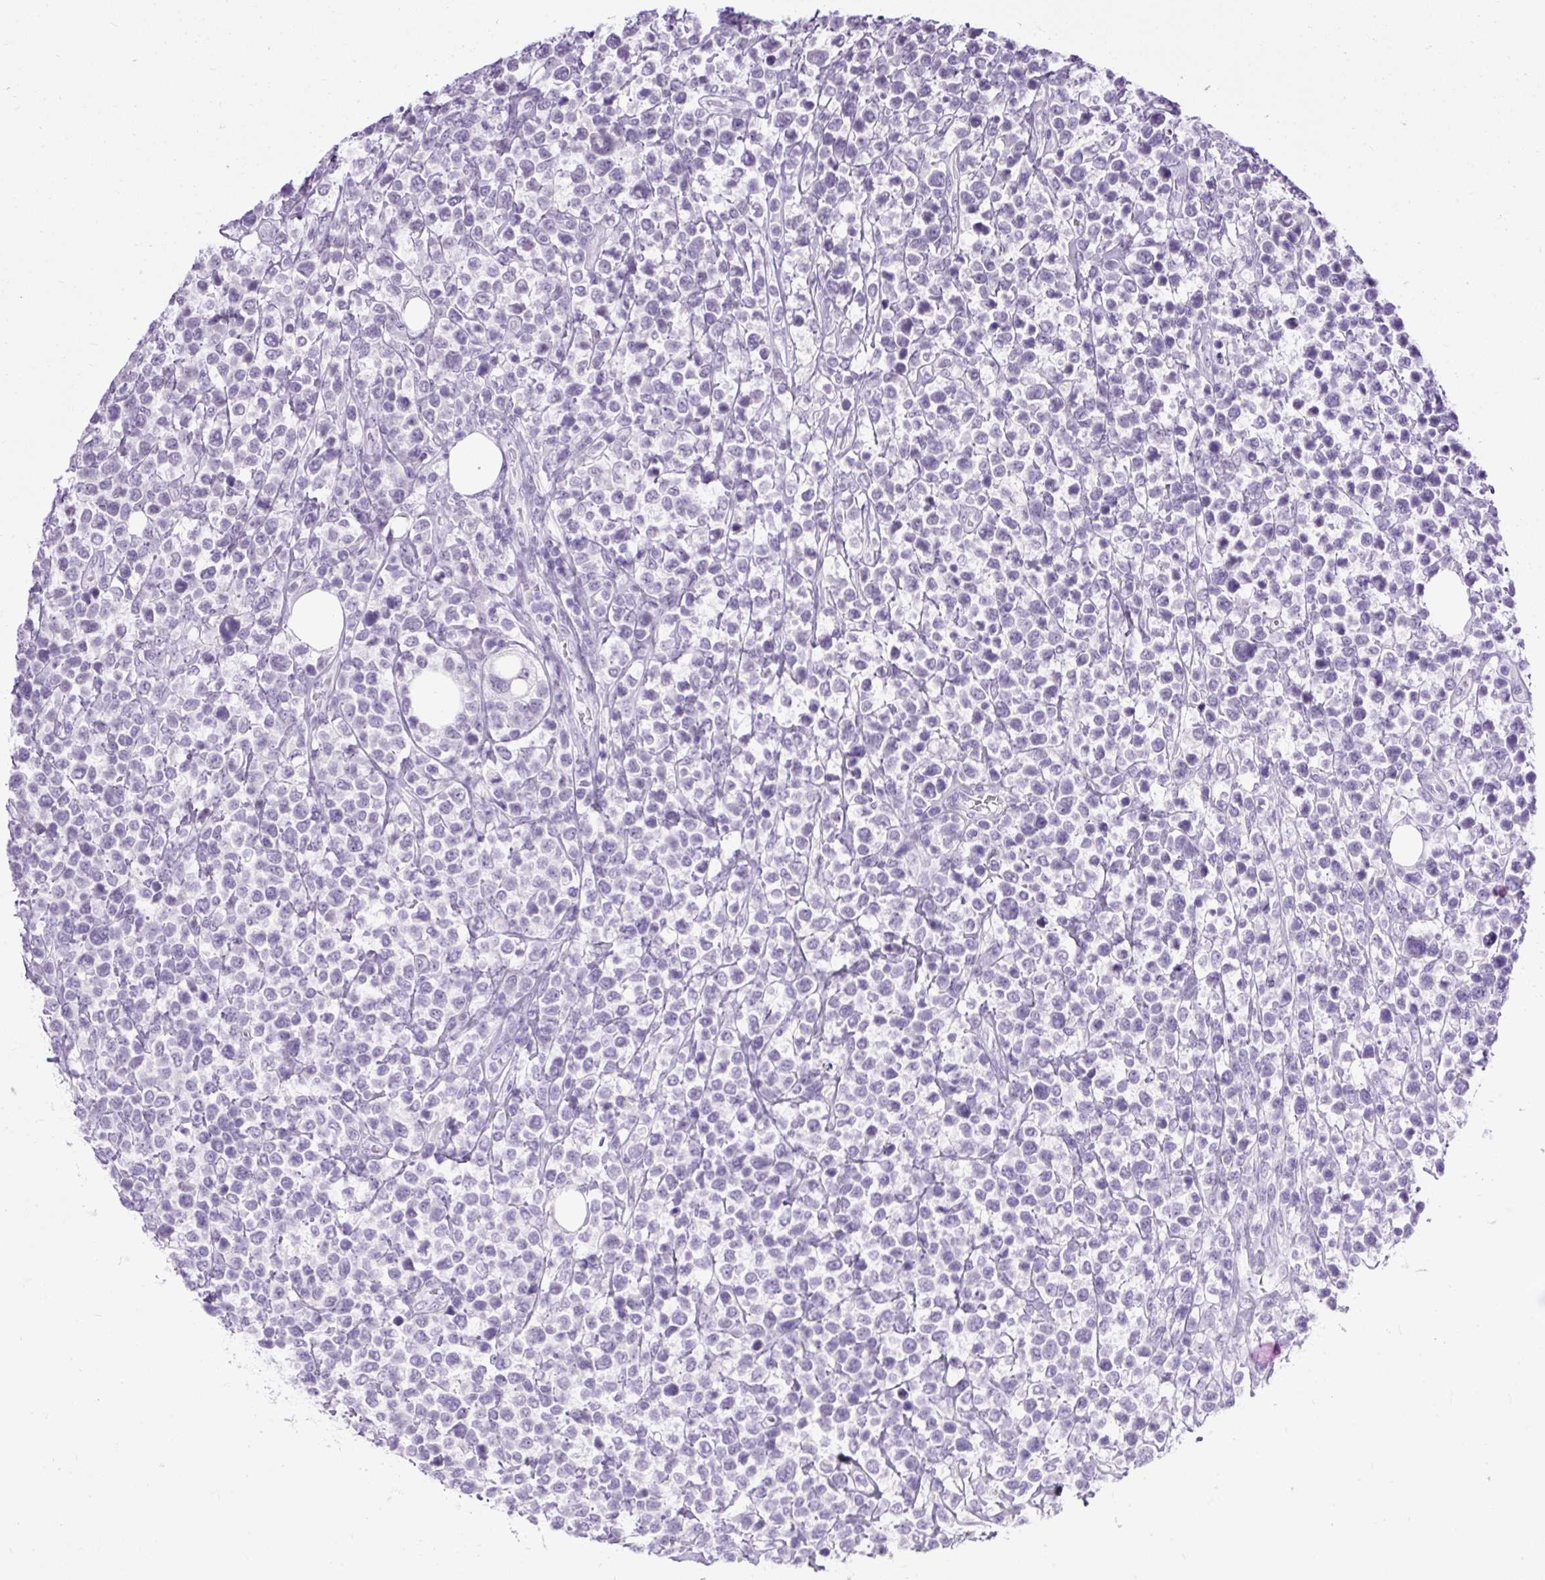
{"staining": {"intensity": "negative", "quantity": "none", "location": "none"}, "tissue": "lymphoma", "cell_type": "Tumor cells", "image_type": "cancer", "snomed": [{"axis": "morphology", "description": "Malignant lymphoma, non-Hodgkin's type, Low grade"}, {"axis": "topography", "description": "Lymph node"}], "caption": "A photomicrograph of malignant lymphoma, non-Hodgkin's type (low-grade) stained for a protein shows no brown staining in tumor cells.", "gene": "WNT10B", "patient": {"sex": "male", "age": 60}}